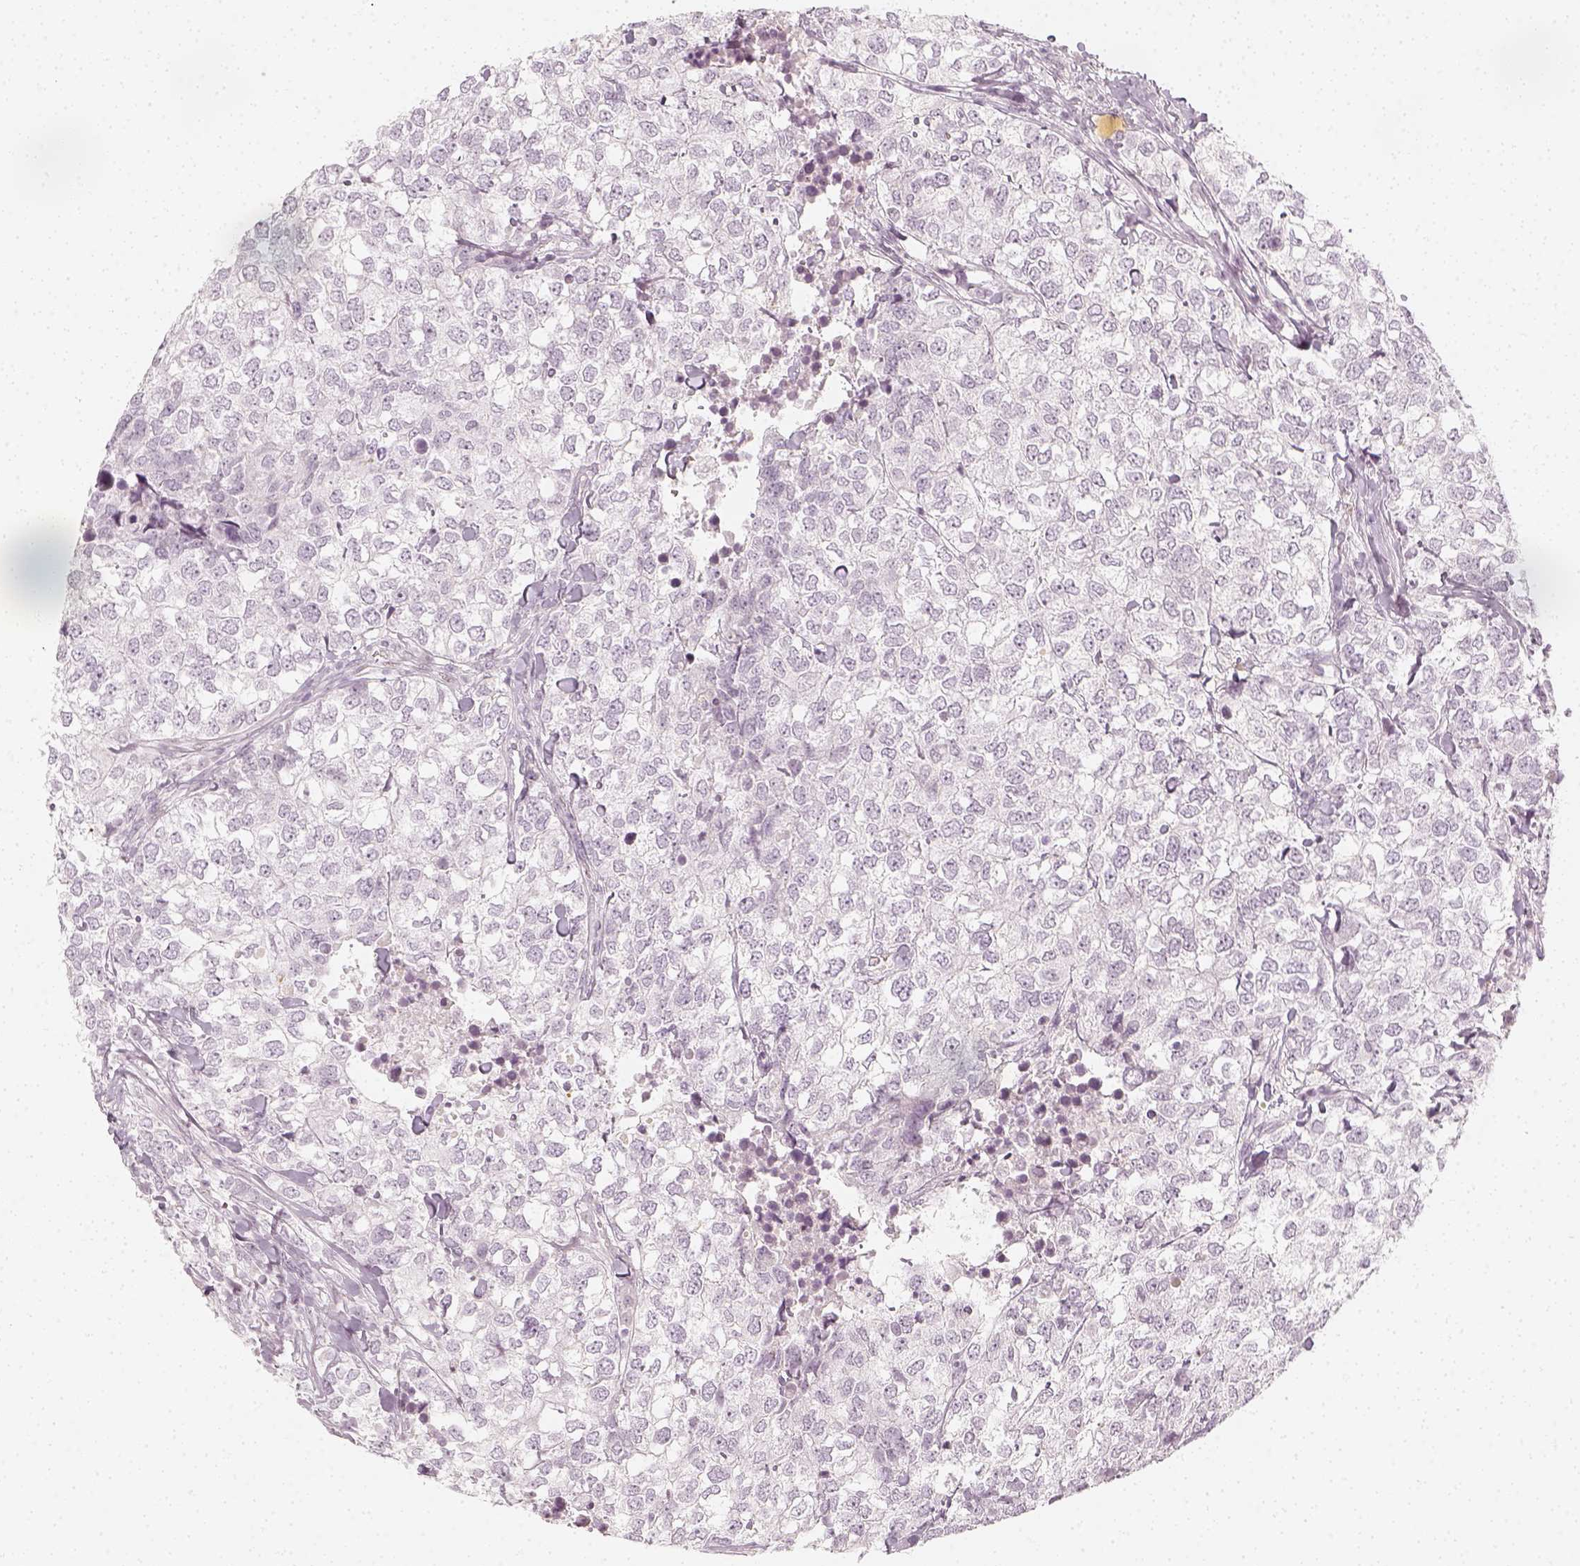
{"staining": {"intensity": "negative", "quantity": "none", "location": "none"}, "tissue": "breast cancer", "cell_type": "Tumor cells", "image_type": "cancer", "snomed": [{"axis": "morphology", "description": "Duct carcinoma"}, {"axis": "topography", "description": "Breast"}], "caption": "This is a image of immunohistochemistry staining of breast infiltrating ductal carcinoma, which shows no expression in tumor cells. (Brightfield microscopy of DAB IHC at high magnification).", "gene": "KRTAP2-1", "patient": {"sex": "female", "age": 30}}